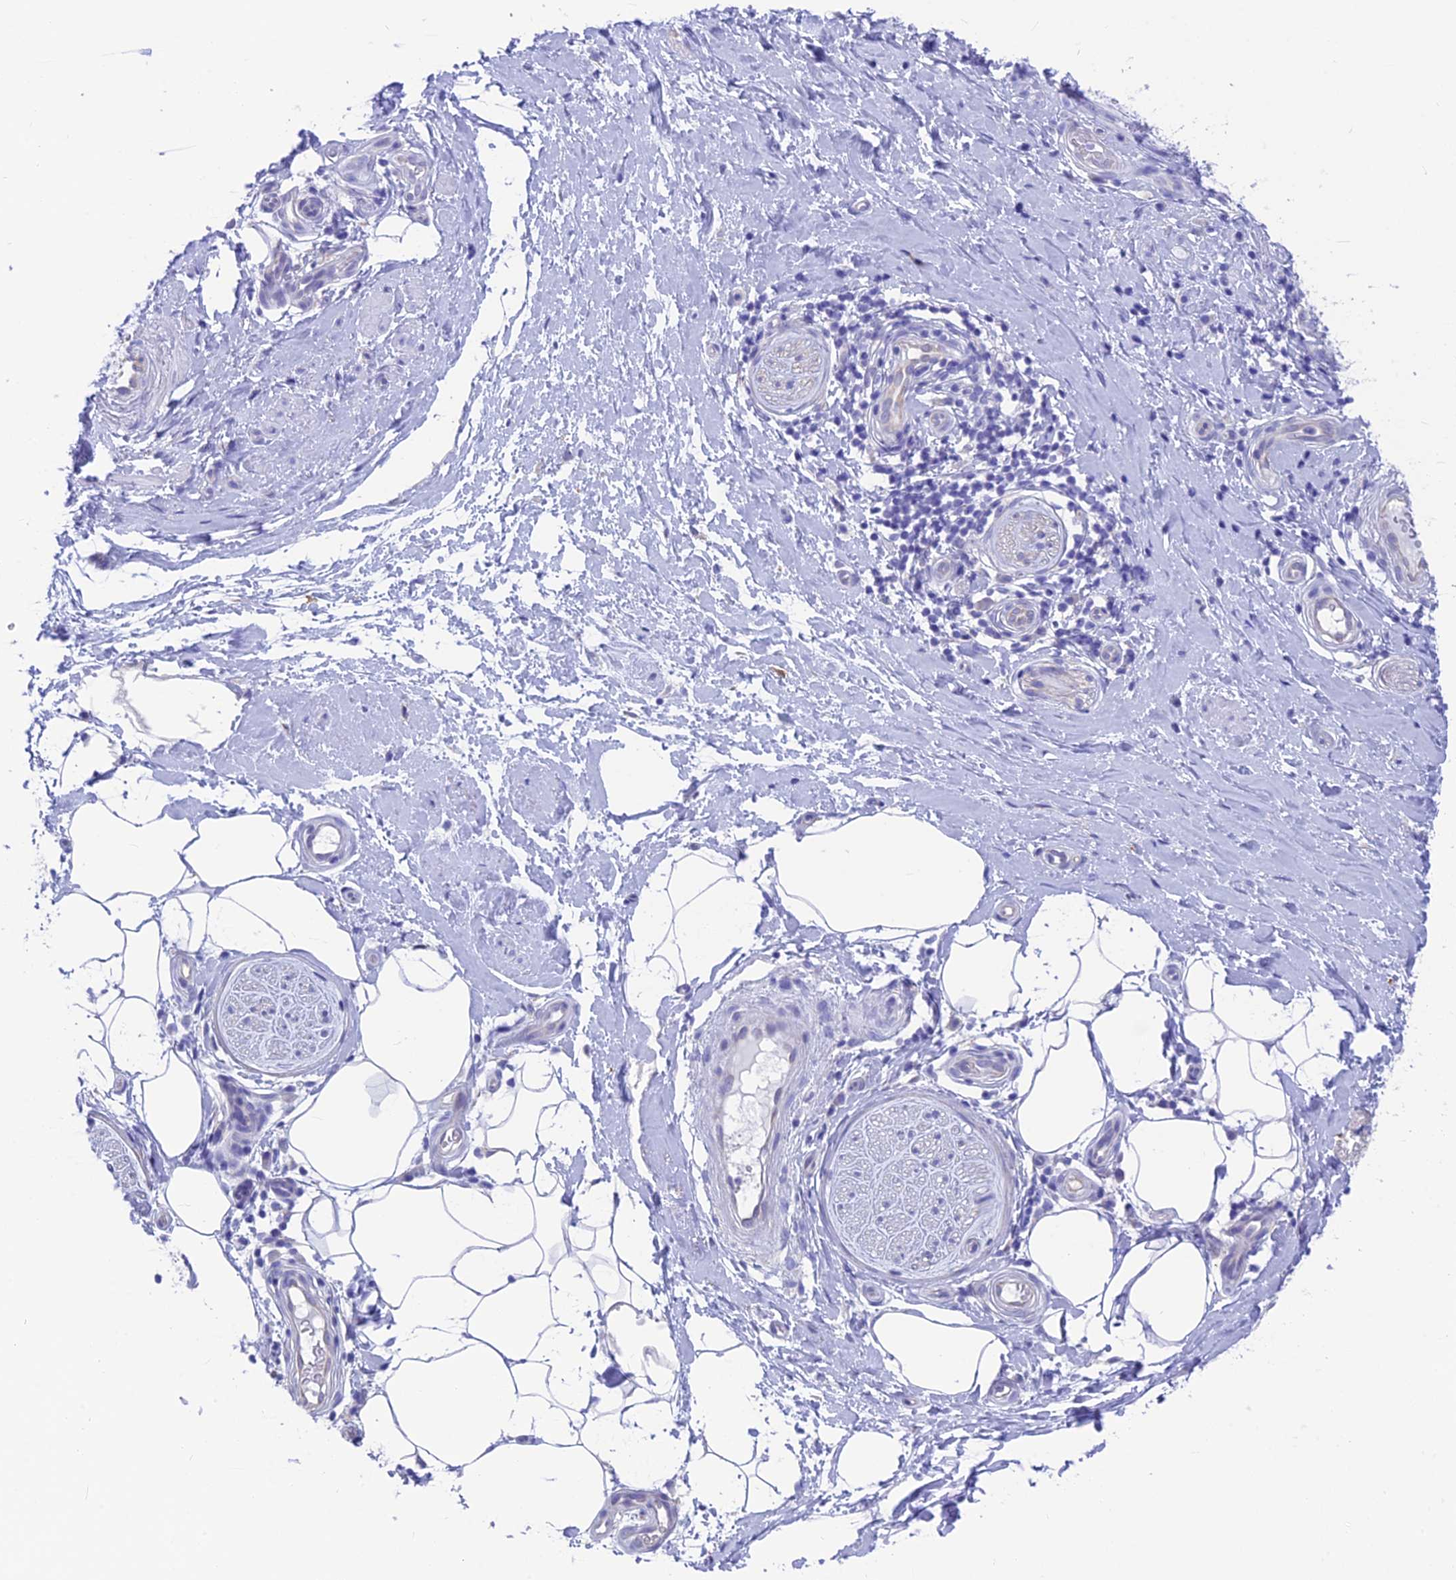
{"staining": {"intensity": "negative", "quantity": "none", "location": "none"}, "tissue": "adipose tissue", "cell_type": "Adipocytes", "image_type": "normal", "snomed": [{"axis": "morphology", "description": "Normal tissue, NOS"}, {"axis": "topography", "description": "Soft tissue"}, {"axis": "topography", "description": "Adipose tissue"}, {"axis": "topography", "description": "Vascular tissue"}, {"axis": "topography", "description": "Peripheral nerve tissue"}], "caption": "Immunohistochemical staining of unremarkable adipose tissue exhibits no significant expression in adipocytes. (Brightfield microscopy of DAB (3,3'-diaminobenzidine) immunohistochemistry (IHC) at high magnification).", "gene": "GNGT2", "patient": {"sex": "male", "age": 74}}